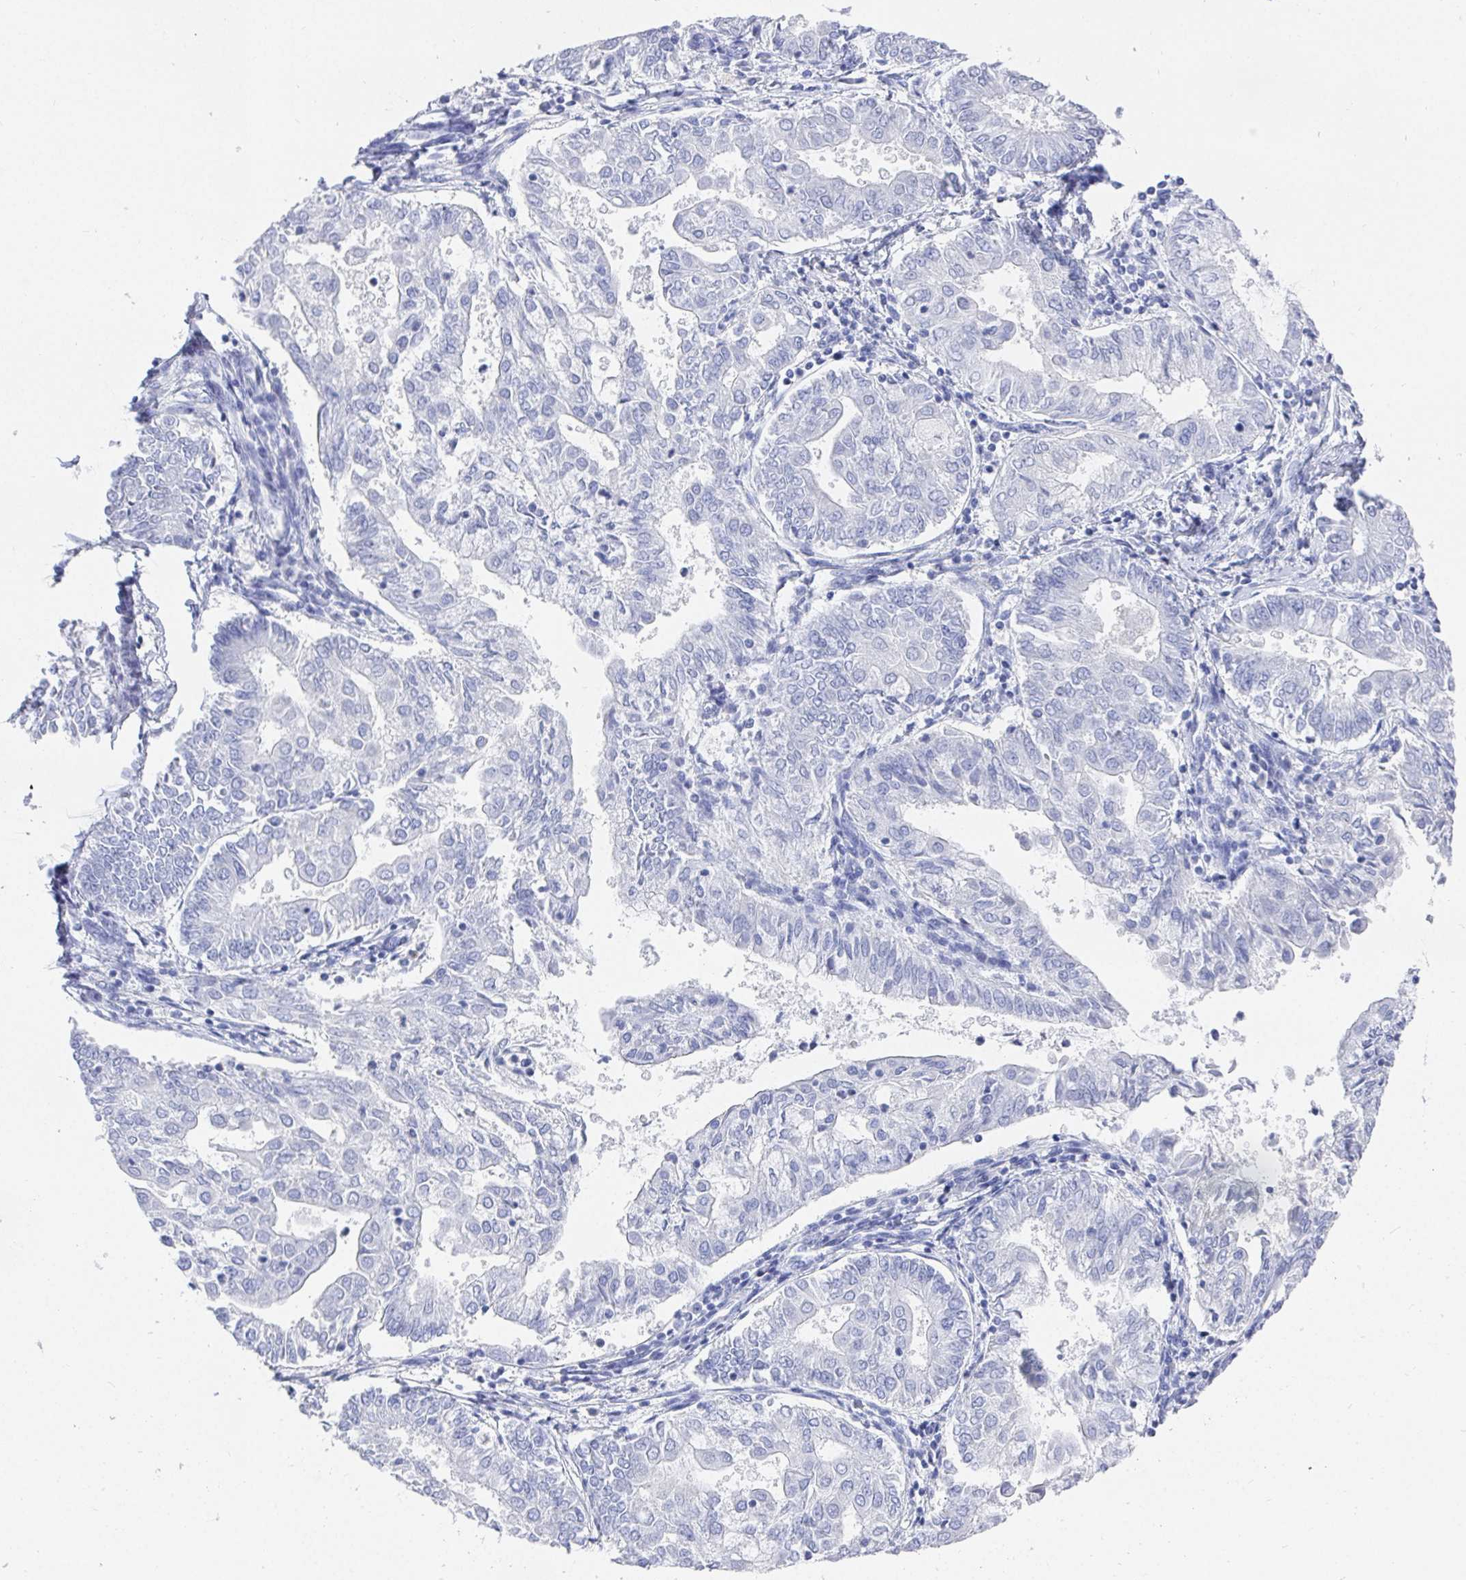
{"staining": {"intensity": "negative", "quantity": "none", "location": "none"}, "tissue": "endometrial cancer", "cell_type": "Tumor cells", "image_type": "cancer", "snomed": [{"axis": "morphology", "description": "Adenocarcinoma, NOS"}, {"axis": "topography", "description": "Endometrium"}], "caption": "This is an IHC histopathology image of human adenocarcinoma (endometrial). There is no staining in tumor cells.", "gene": "GRIA1", "patient": {"sex": "female", "age": 68}}